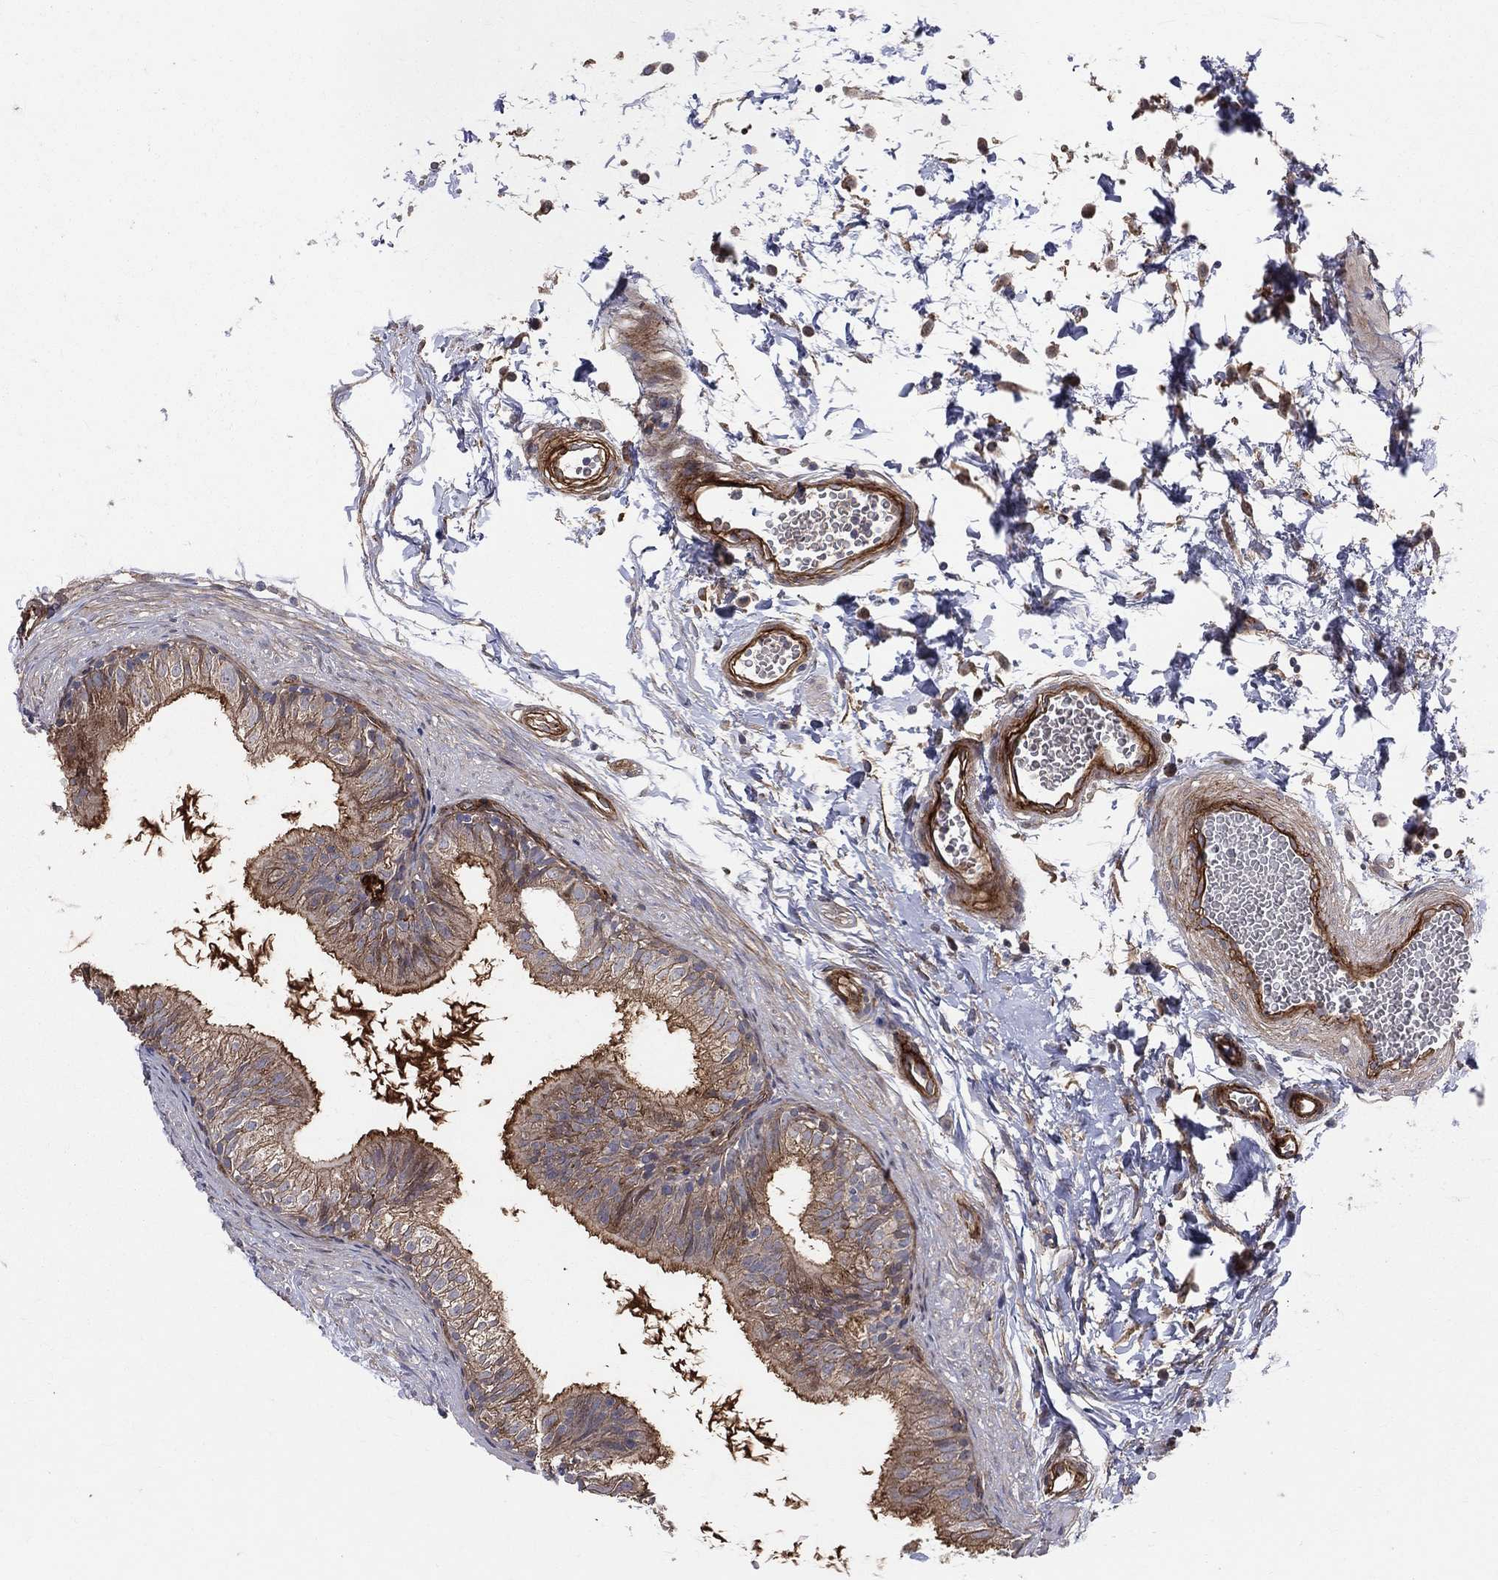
{"staining": {"intensity": "strong", "quantity": "25%-75%", "location": "cytoplasmic/membranous"}, "tissue": "epididymis", "cell_type": "Glandular cells", "image_type": "normal", "snomed": [{"axis": "morphology", "description": "Normal tissue, NOS"}, {"axis": "topography", "description": "Epididymis"}], "caption": "A photomicrograph of epididymis stained for a protein reveals strong cytoplasmic/membranous brown staining in glandular cells.", "gene": "ENTPD1", "patient": {"sex": "male", "age": 22}}